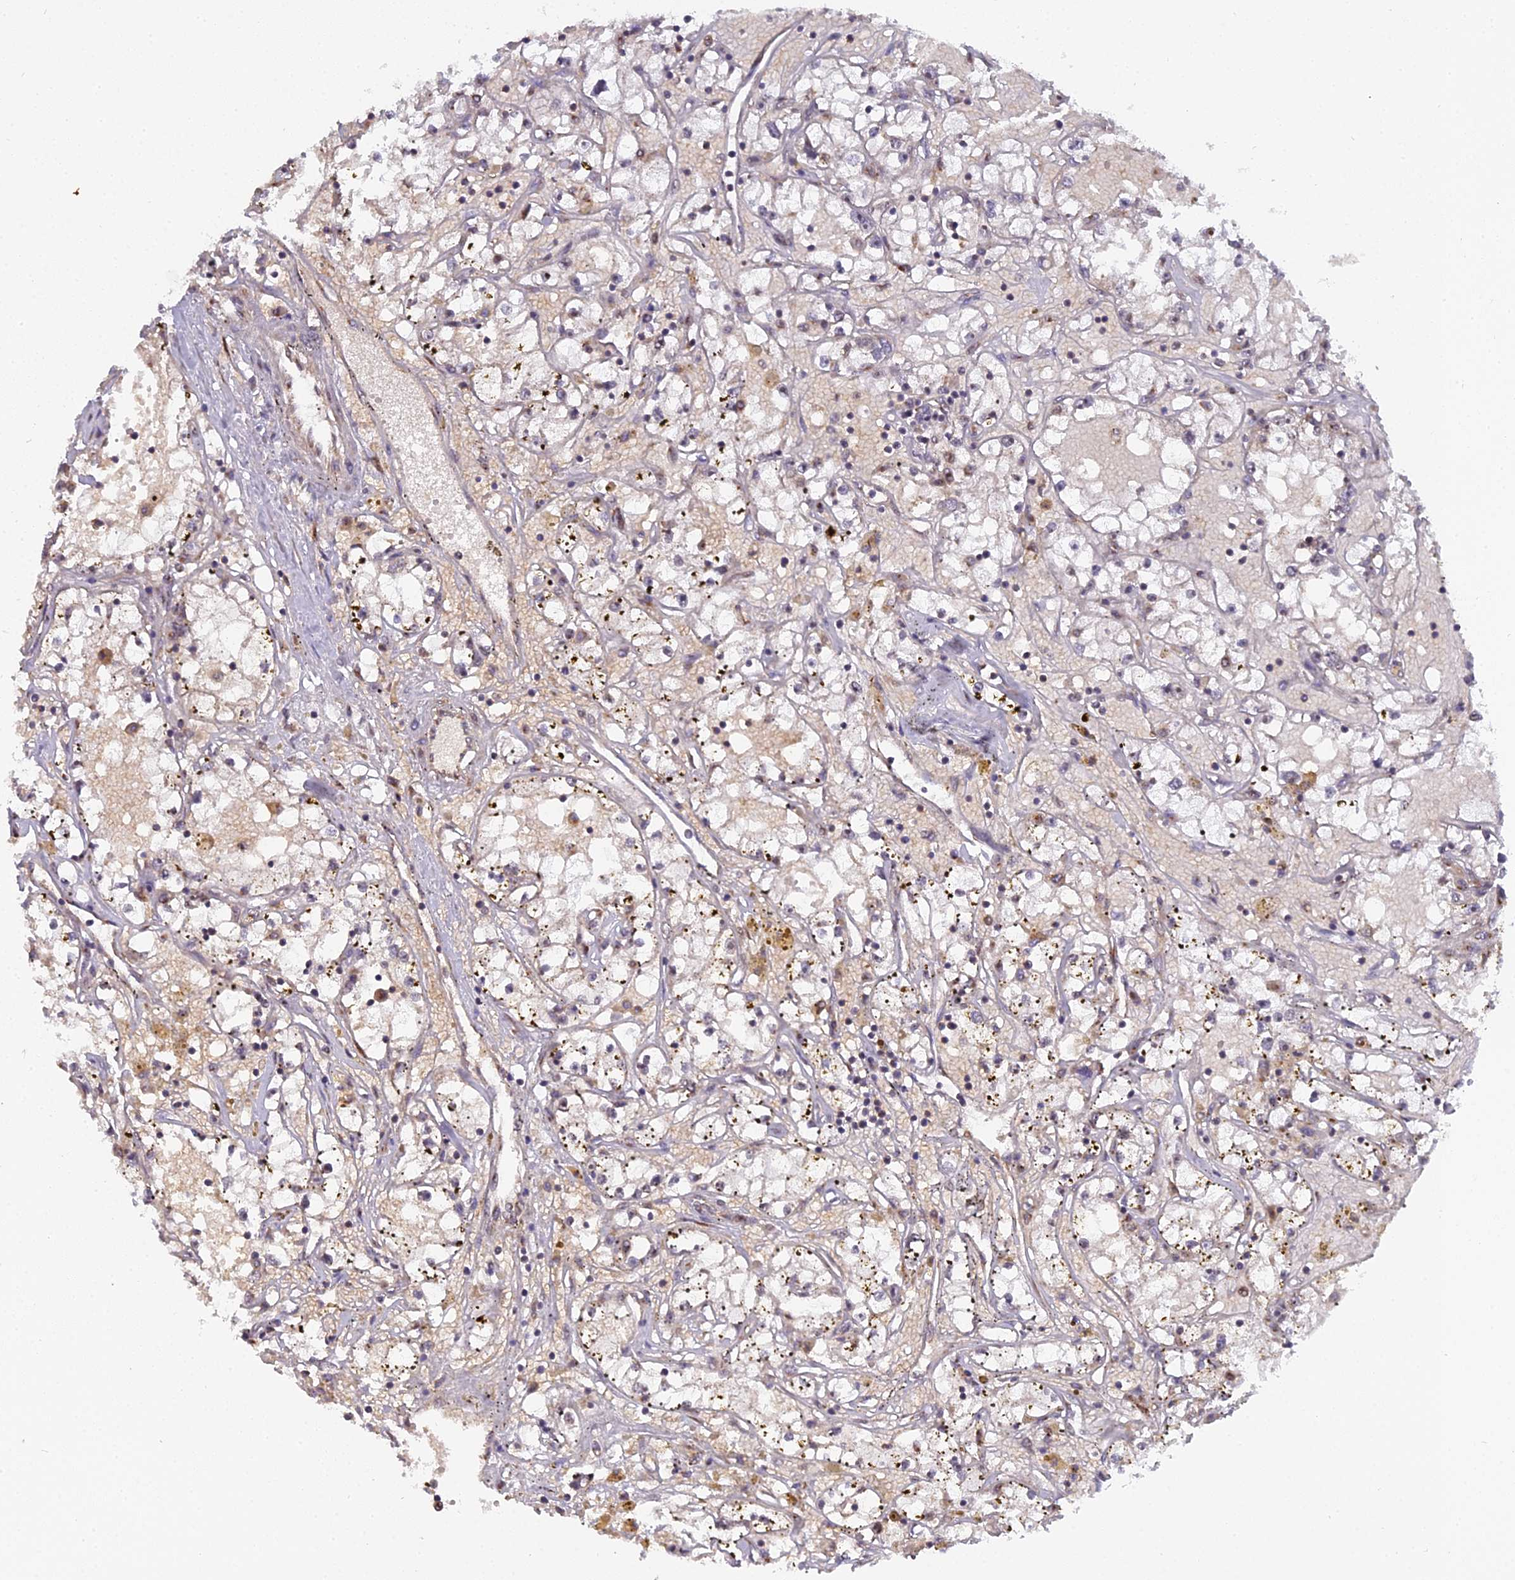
{"staining": {"intensity": "weak", "quantity": "<25%", "location": "cytoplasmic/membranous"}, "tissue": "renal cancer", "cell_type": "Tumor cells", "image_type": "cancer", "snomed": [{"axis": "morphology", "description": "Adenocarcinoma, NOS"}, {"axis": "topography", "description": "Kidney"}], "caption": "Tumor cells show no significant protein staining in renal adenocarcinoma.", "gene": "MEOX1", "patient": {"sex": "male", "age": 56}}